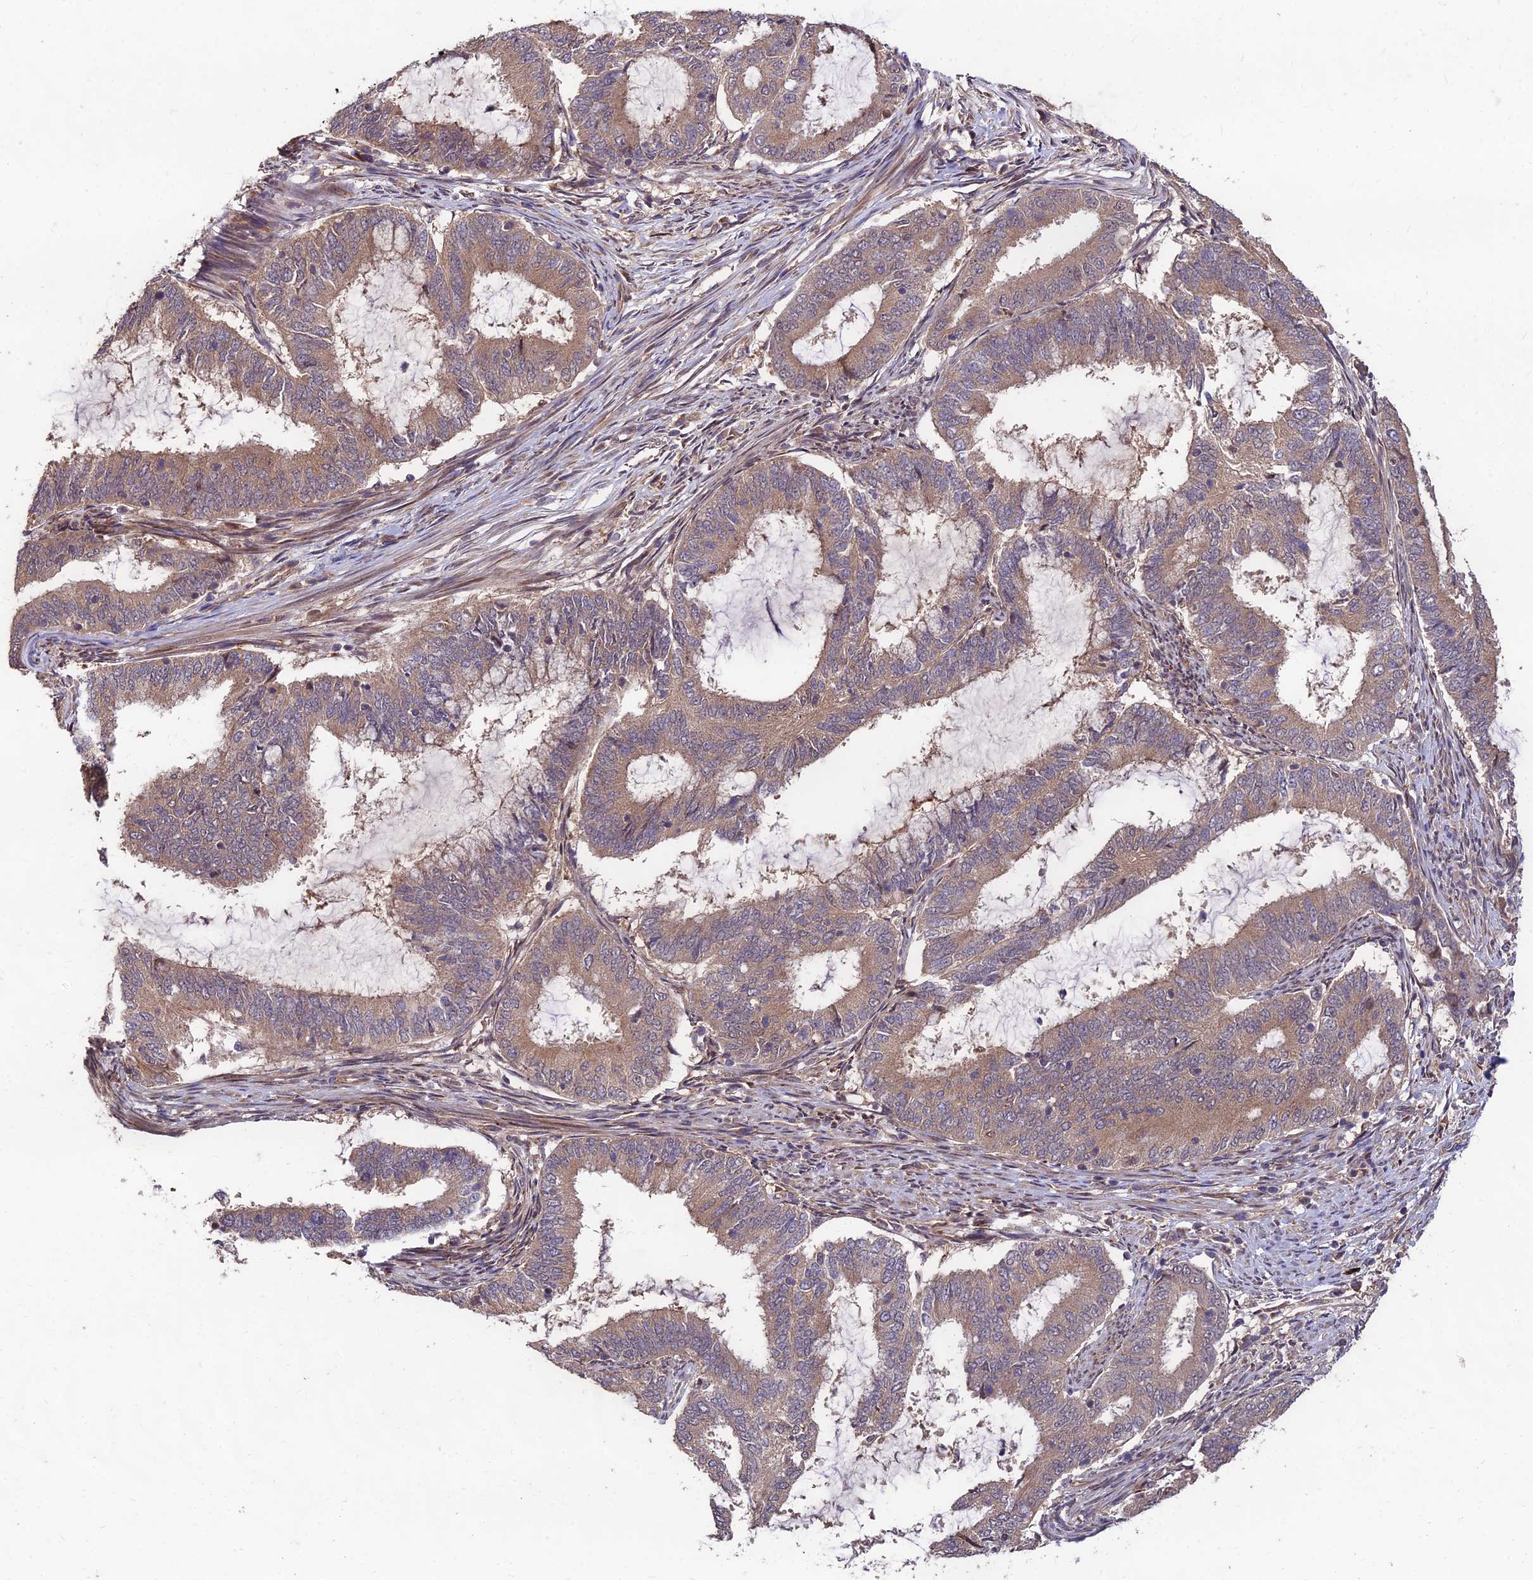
{"staining": {"intensity": "weak", "quantity": ">75%", "location": "cytoplasmic/membranous"}, "tissue": "endometrial cancer", "cell_type": "Tumor cells", "image_type": "cancer", "snomed": [{"axis": "morphology", "description": "Adenocarcinoma, NOS"}, {"axis": "topography", "description": "Endometrium"}], "caption": "DAB (3,3'-diaminobenzidine) immunohistochemical staining of endometrial adenocarcinoma exhibits weak cytoplasmic/membranous protein staining in about >75% of tumor cells.", "gene": "MKKS", "patient": {"sex": "female", "age": 51}}